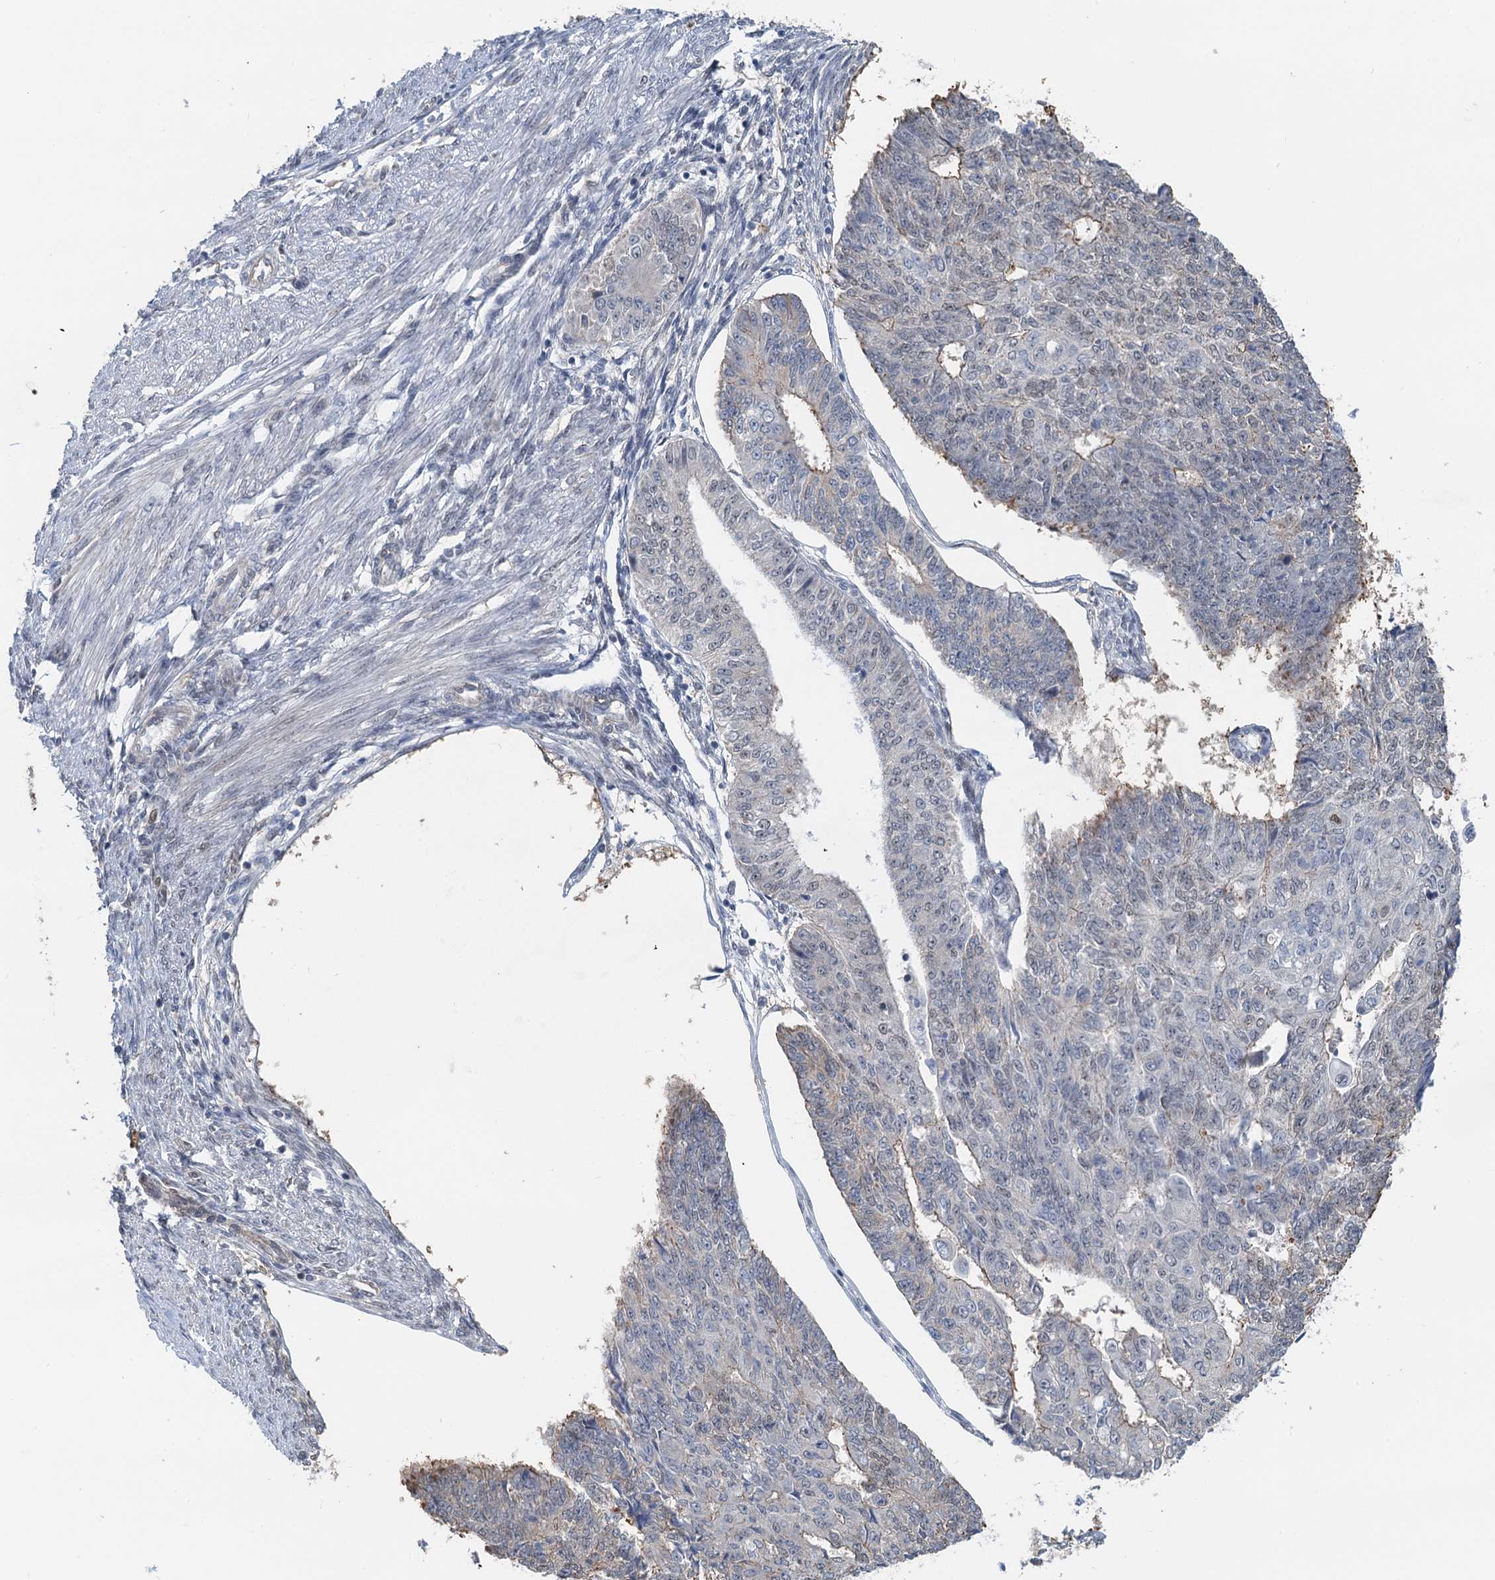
{"staining": {"intensity": "weak", "quantity": "<25%", "location": "cytoplasmic/membranous"}, "tissue": "endometrial cancer", "cell_type": "Tumor cells", "image_type": "cancer", "snomed": [{"axis": "morphology", "description": "Adenocarcinoma, NOS"}, {"axis": "topography", "description": "Endometrium"}], "caption": "Immunohistochemistry (IHC) photomicrograph of human endometrial cancer (adenocarcinoma) stained for a protein (brown), which shows no staining in tumor cells.", "gene": "CFDP1", "patient": {"sex": "female", "age": 32}}